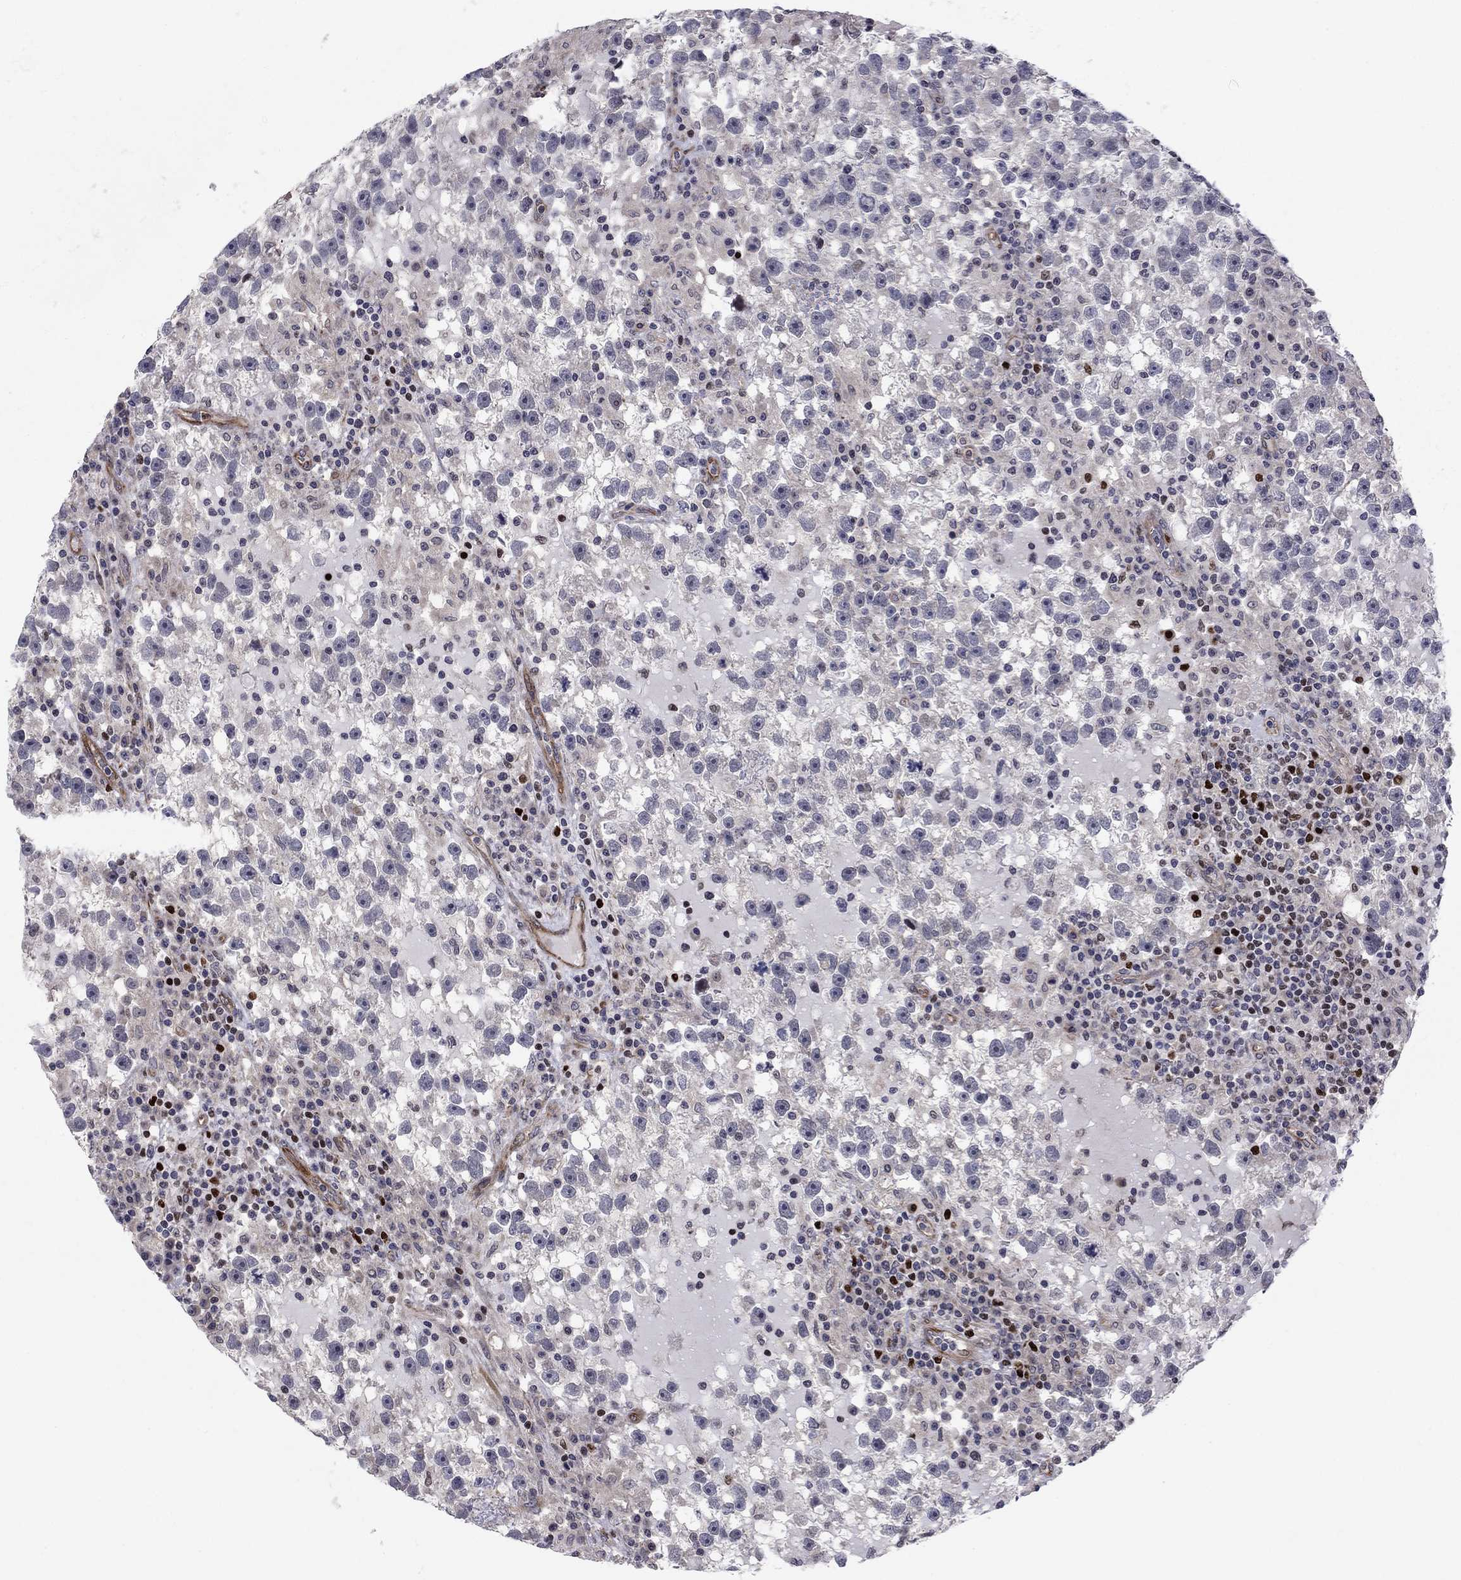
{"staining": {"intensity": "negative", "quantity": "none", "location": "none"}, "tissue": "testis cancer", "cell_type": "Tumor cells", "image_type": "cancer", "snomed": [{"axis": "morphology", "description": "Seminoma, NOS"}, {"axis": "topography", "description": "Testis"}], "caption": "Immunohistochemical staining of human testis seminoma exhibits no significant positivity in tumor cells. The staining is performed using DAB brown chromogen with nuclei counter-stained in using hematoxylin.", "gene": "BCL11A", "patient": {"sex": "male", "age": 47}}